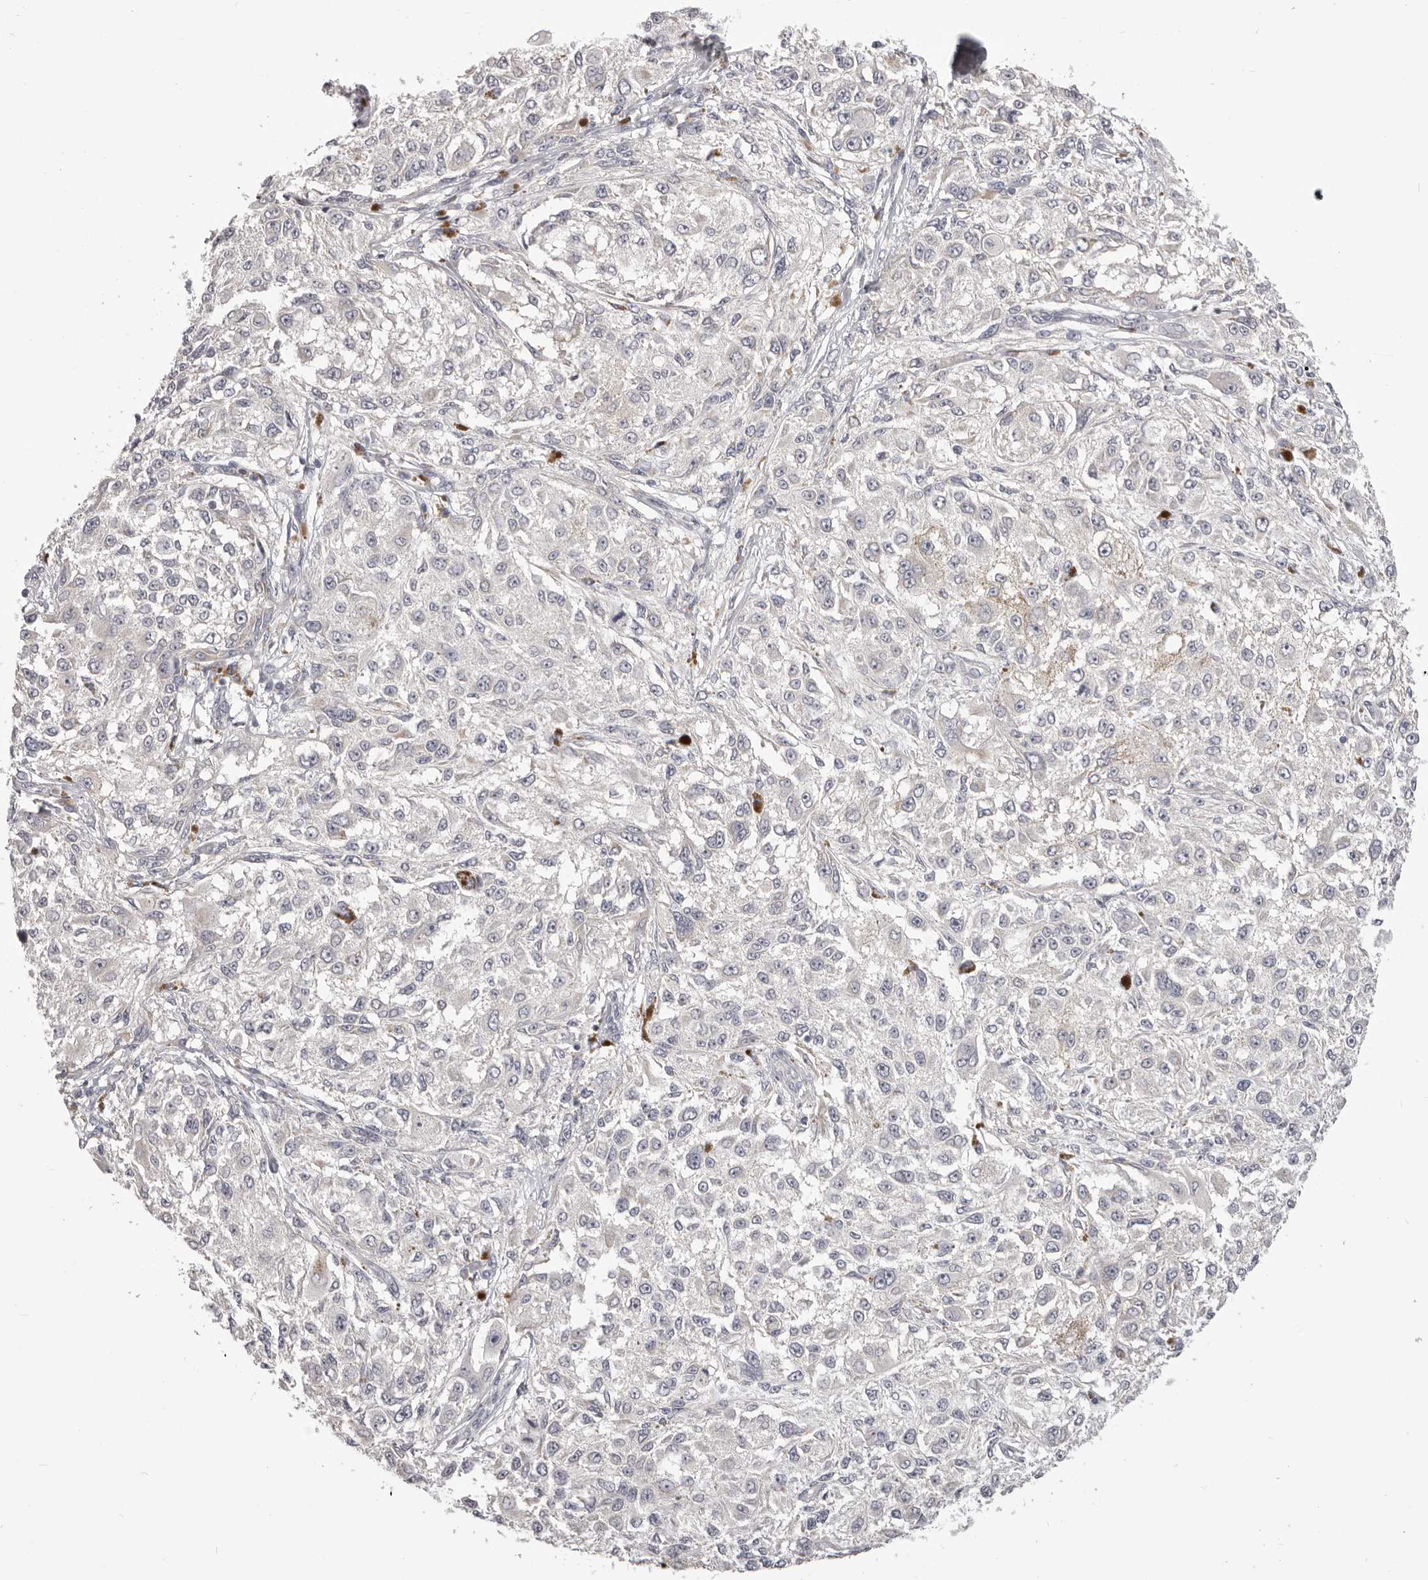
{"staining": {"intensity": "negative", "quantity": "none", "location": "none"}, "tissue": "melanoma", "cell_type": "Tumor cells", "image_type": "cancer", "snomed": [{"axis": "morphology", "description": "Necrosis, NOS"}, {"axis": "morphology", "description": "Malignant melanoma, NOS"}, {"axis": "topography", "description": "Skin"}], "caption": "Immunohistochemistry of melanoma reveals no expression in tumor cells.", "gene": "OTUD3", "patient": {"sex": "female", "age": 87}}